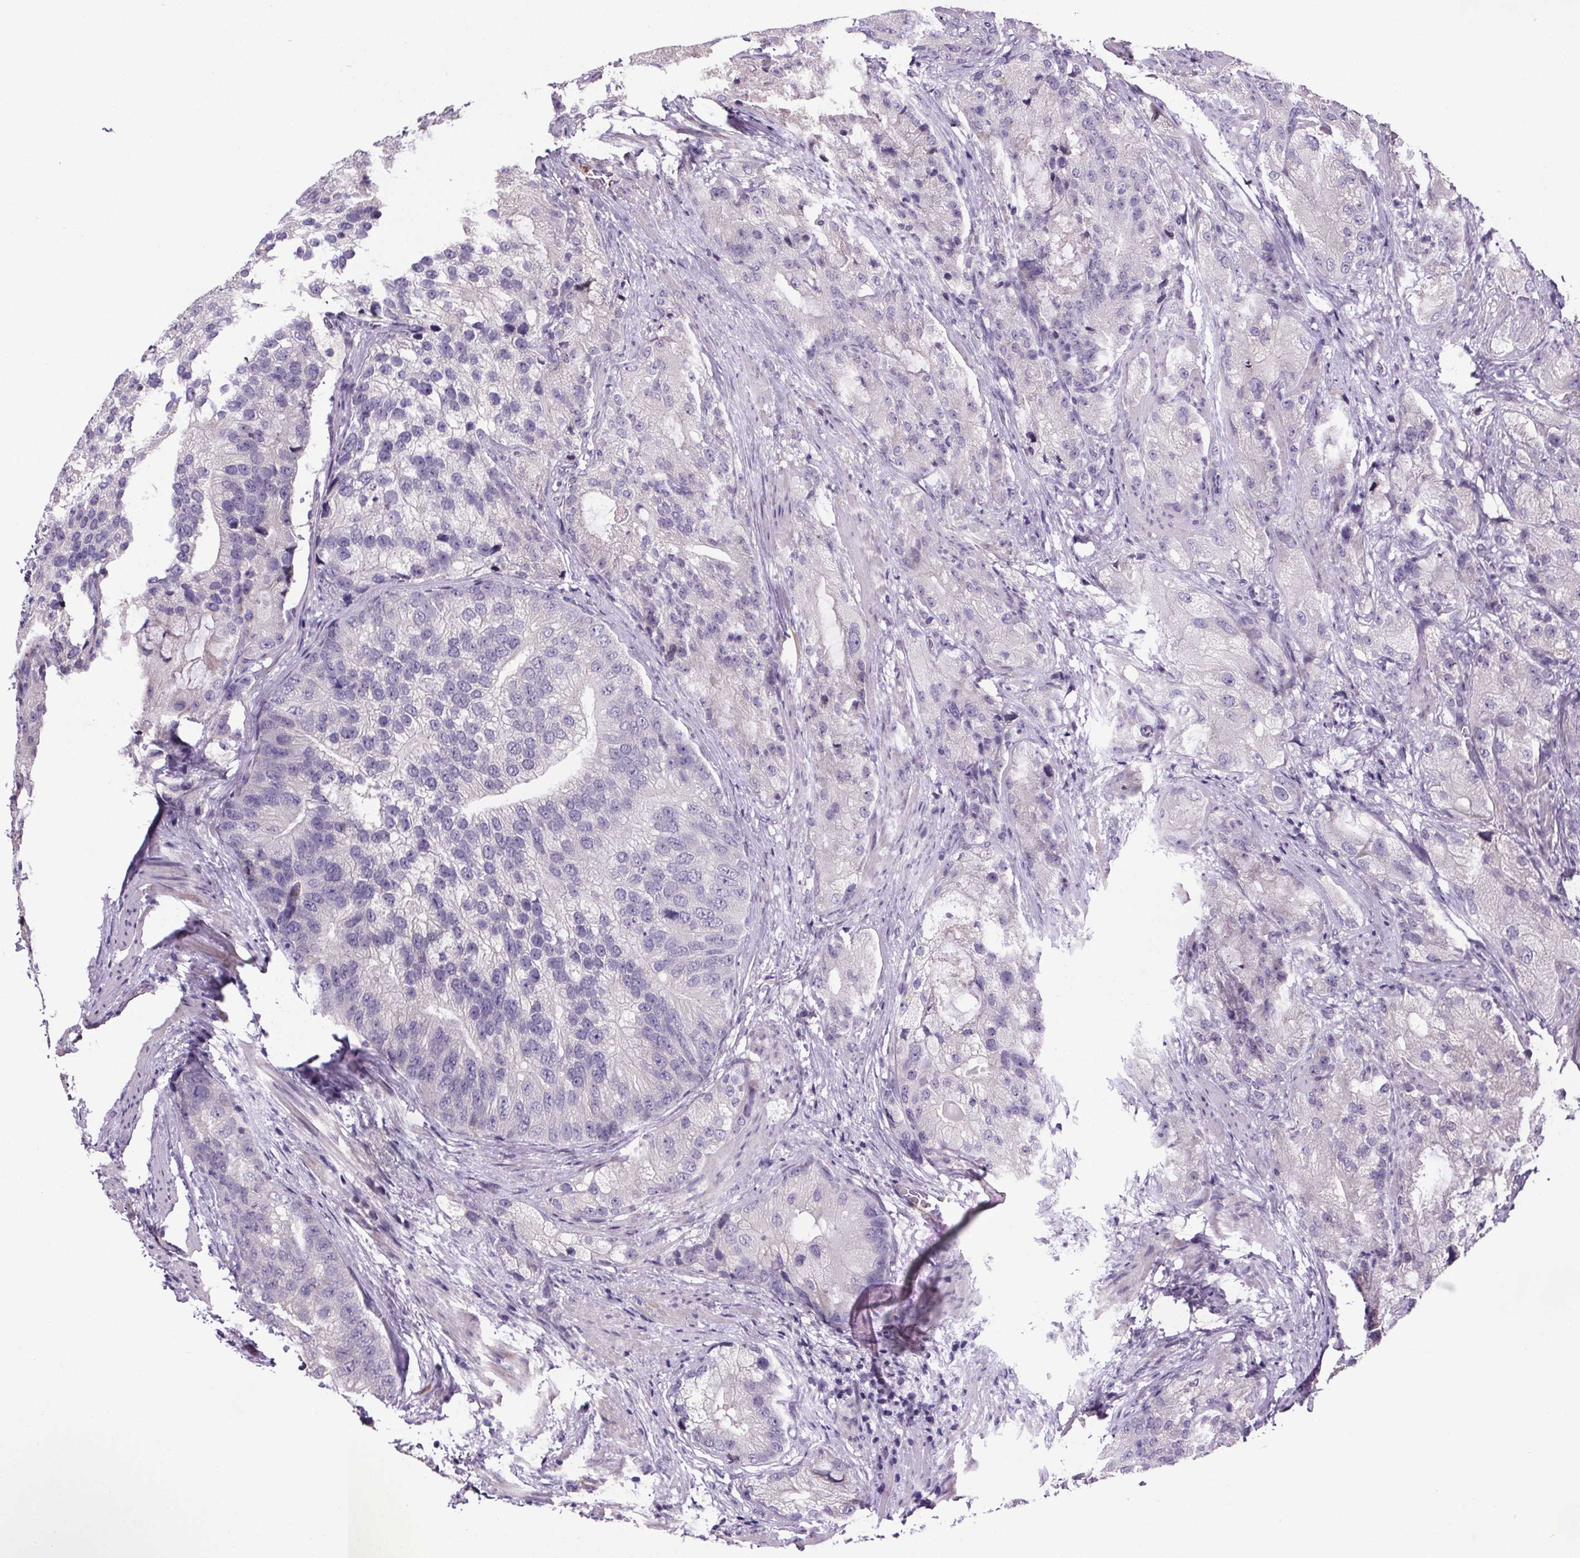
{"staining": {"intensity": "negative", "quantity": "none", "location": "none"}, "tissue": "prostate cancer", "cell_type": "Tumor cells", "image_type": "cancer", "snomed": [{"axis": "morphology", "description": "Adenocarcinoma, High grade"}, {"axis": "topography", "description": "Prostate"}], "caption": "IHC of prostate adenocarcinoma (high-grade) reveals no staining in tumor cells. (DAB (3,3'-diaminobenzidine) immunohistochemistry (IHC), high magnification).", "gene": "CUBN", "patient": {"sex": "male", "age": 70}}